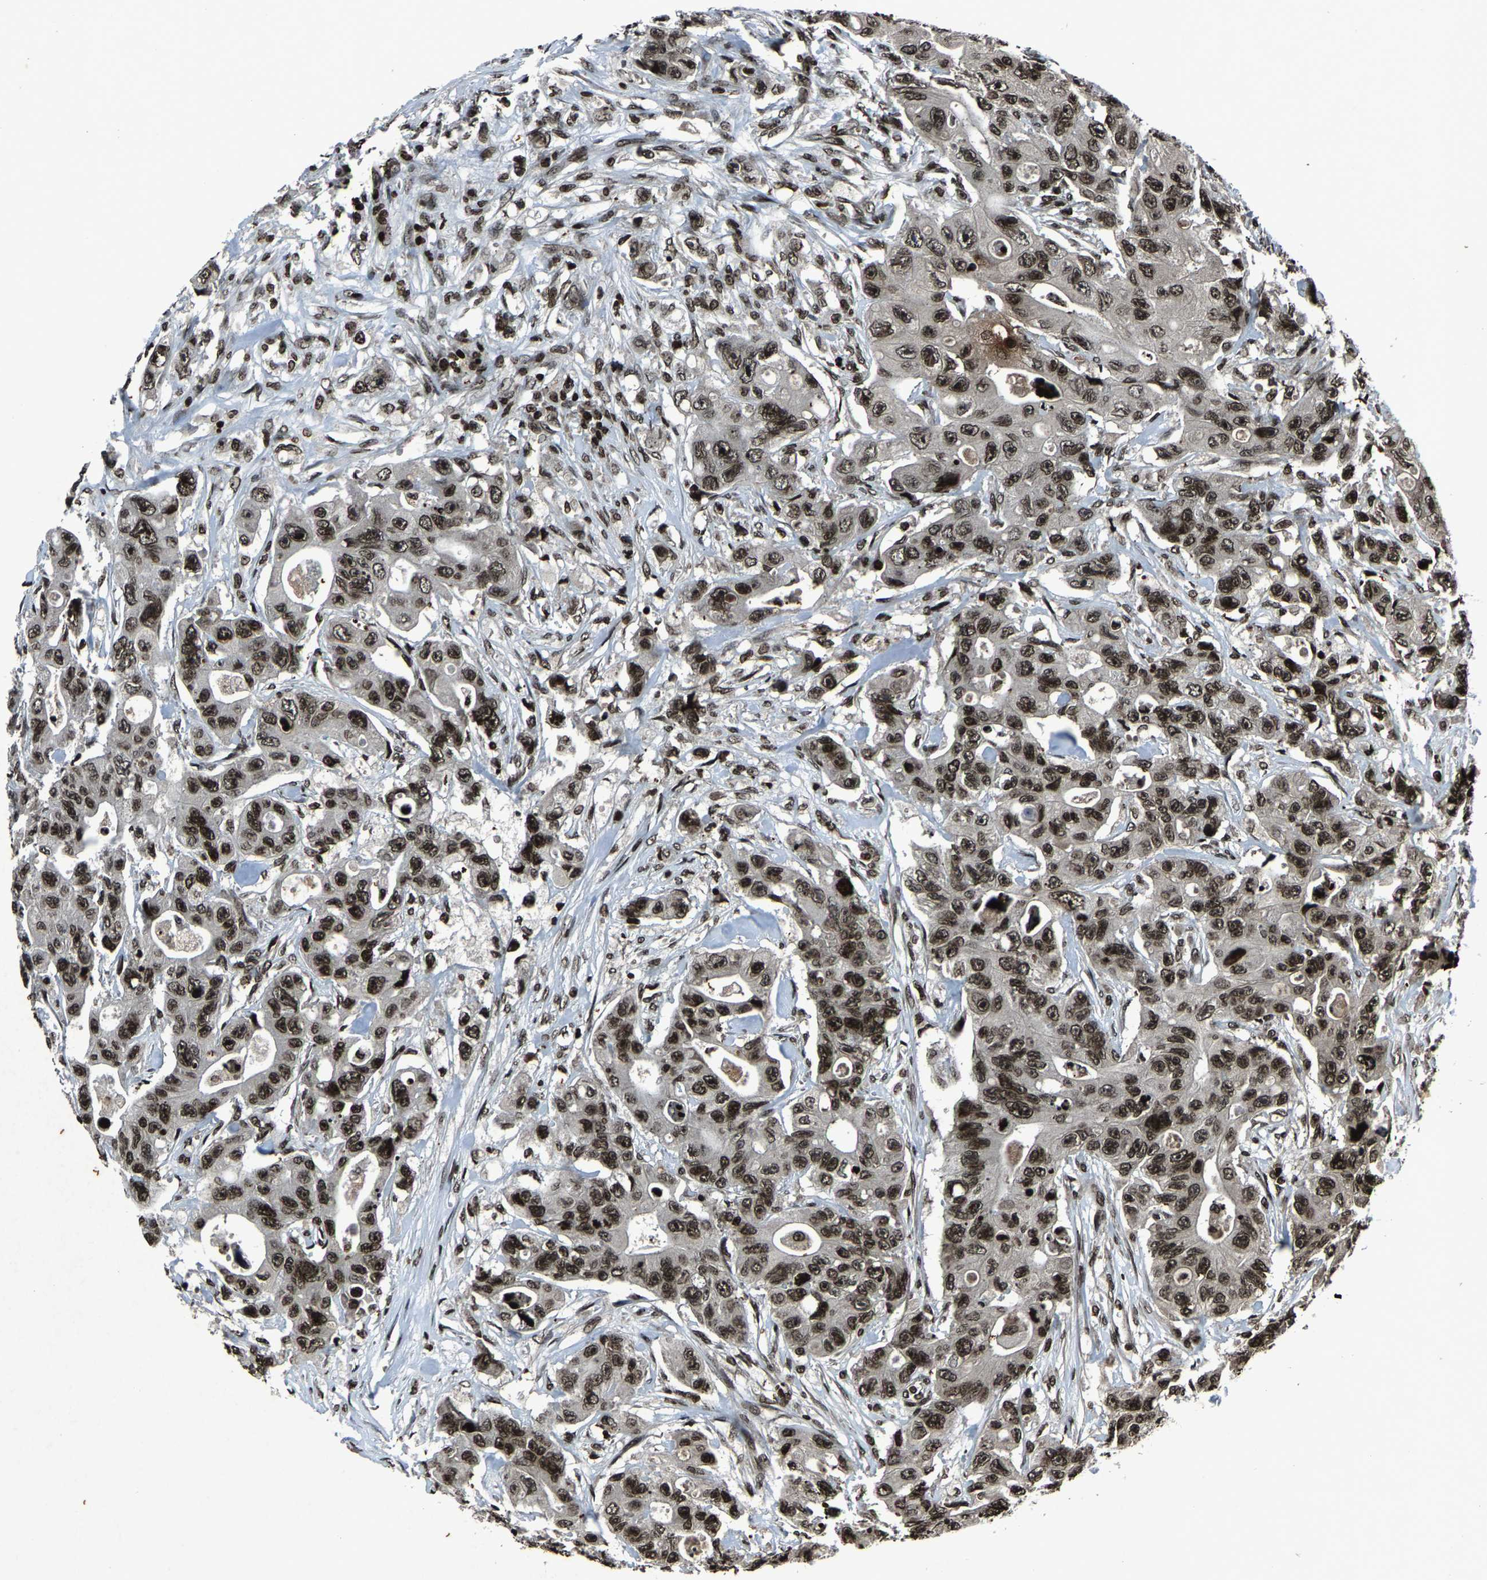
{"staining": {"intensity": "strong", "quantity": ">75%", "location": "nuclear"}, "tissue": "colorectal cancer", "cell_type": "Tumor cells", "image_type": "cancer", "snomed": [{"axis": "morphology", "description": "Adenocarcinoma, NOS"}, {"axis": "topography", "description": "Colon"}], "caption": "Colorectal cancer was stained to show a protein in brown. There is high levels of strong nuclear expression in approximately >75% of tumor cells. (Stains: DAB in brown, nuclei in blue, Microscopy: brightfield microscopy at high magnification).", "gene": "H4C1", "patient": {"sex": "female", "age": 46}}